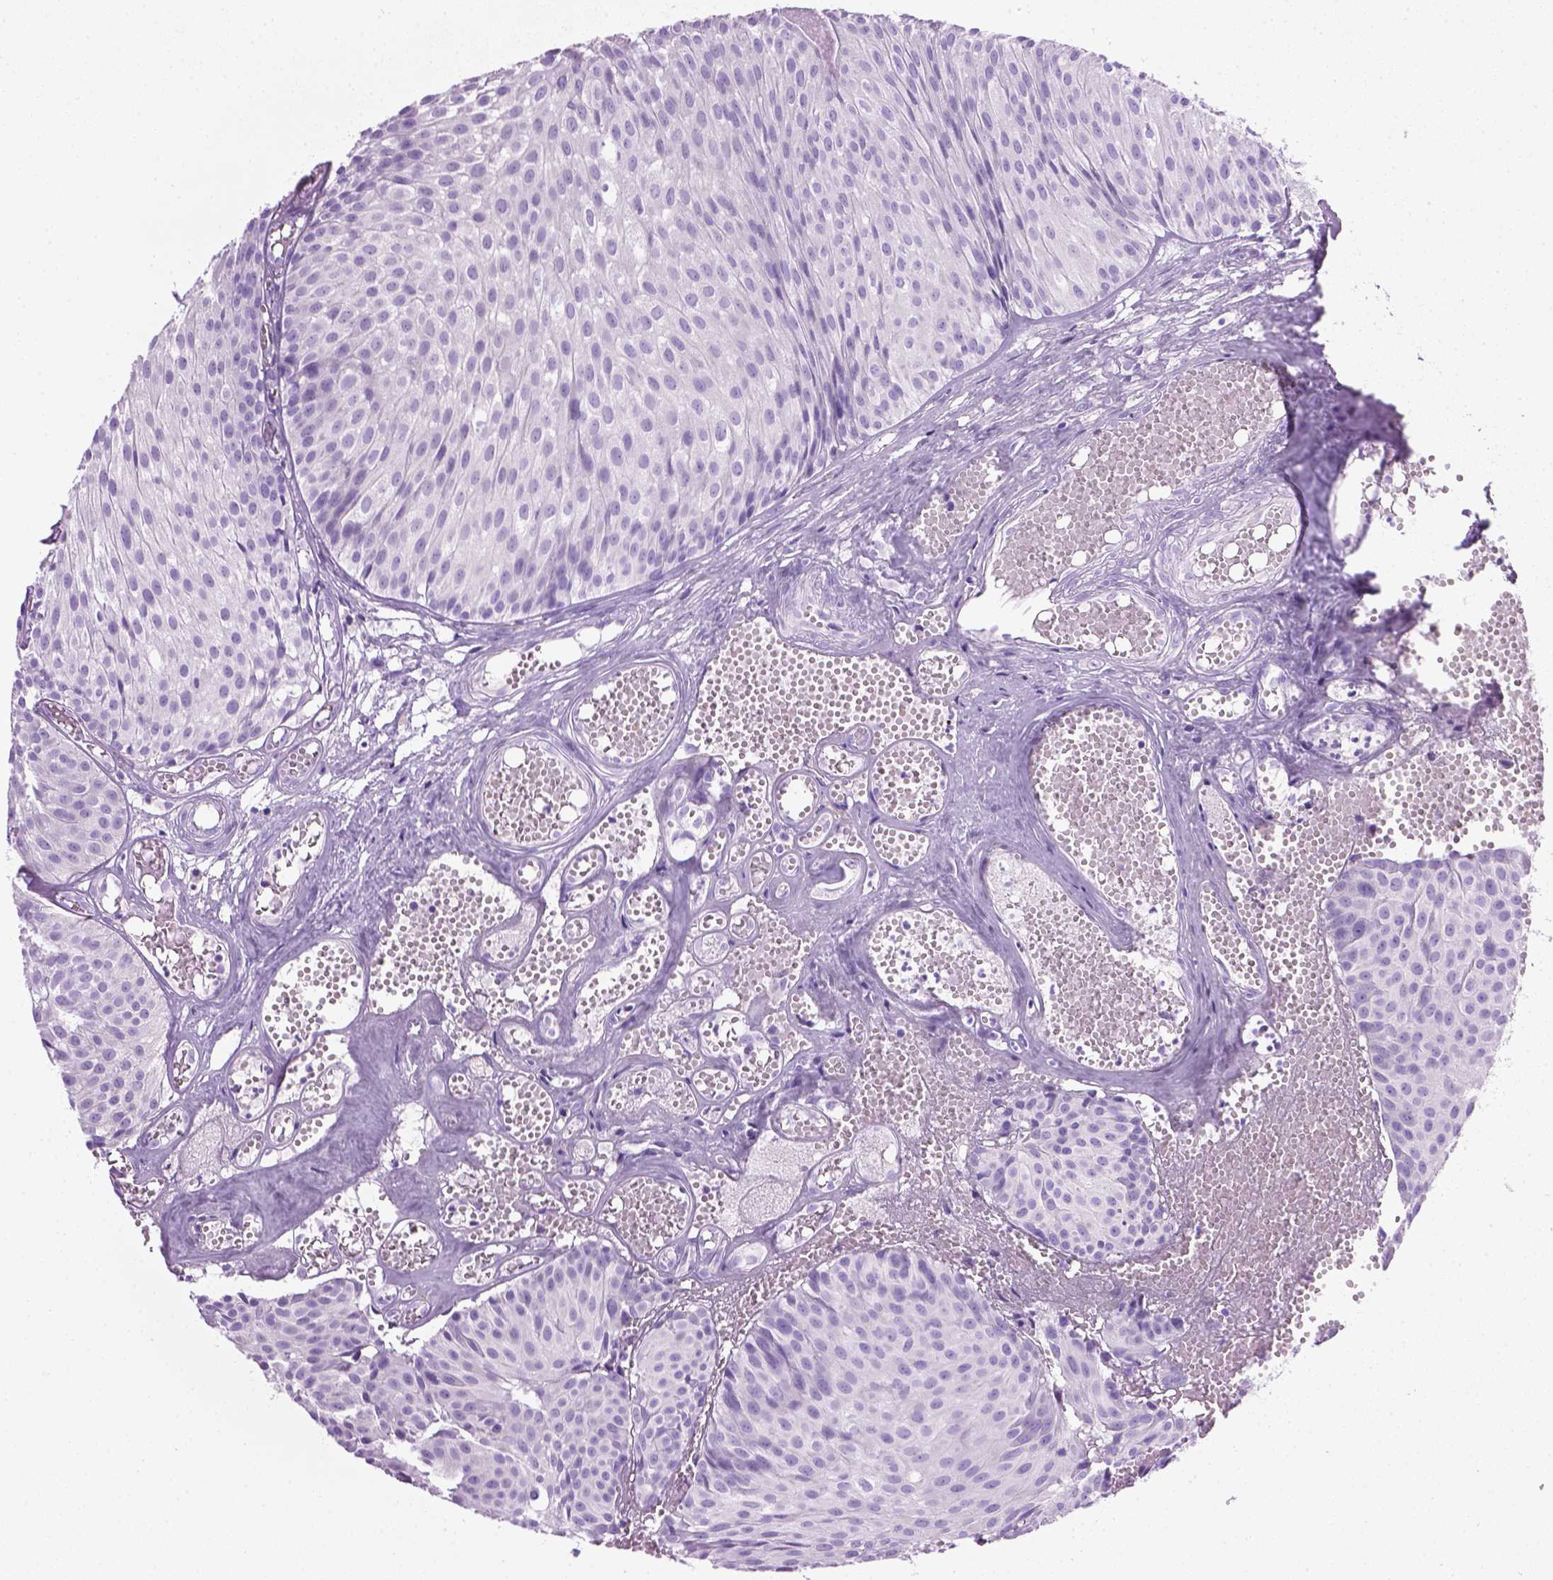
{"staining": {"intensity": "negative", "quantity": "none", "location": "none"}, "tissue": "urothelial cancer", "cell_type": "Tumor cells", "image_type": "cancer", "snomed": [{"axis": "morphology", "description": "Urothelial carcinoma, Low grade"}, {"axis": "topography", "description": "Urinary bladder"}], "caption": "There is no significant expression in tumor cells of low-grade urothelial carcinoma.", "gene": "LELP1", "patient": {"sex": "male", "age": 63}}